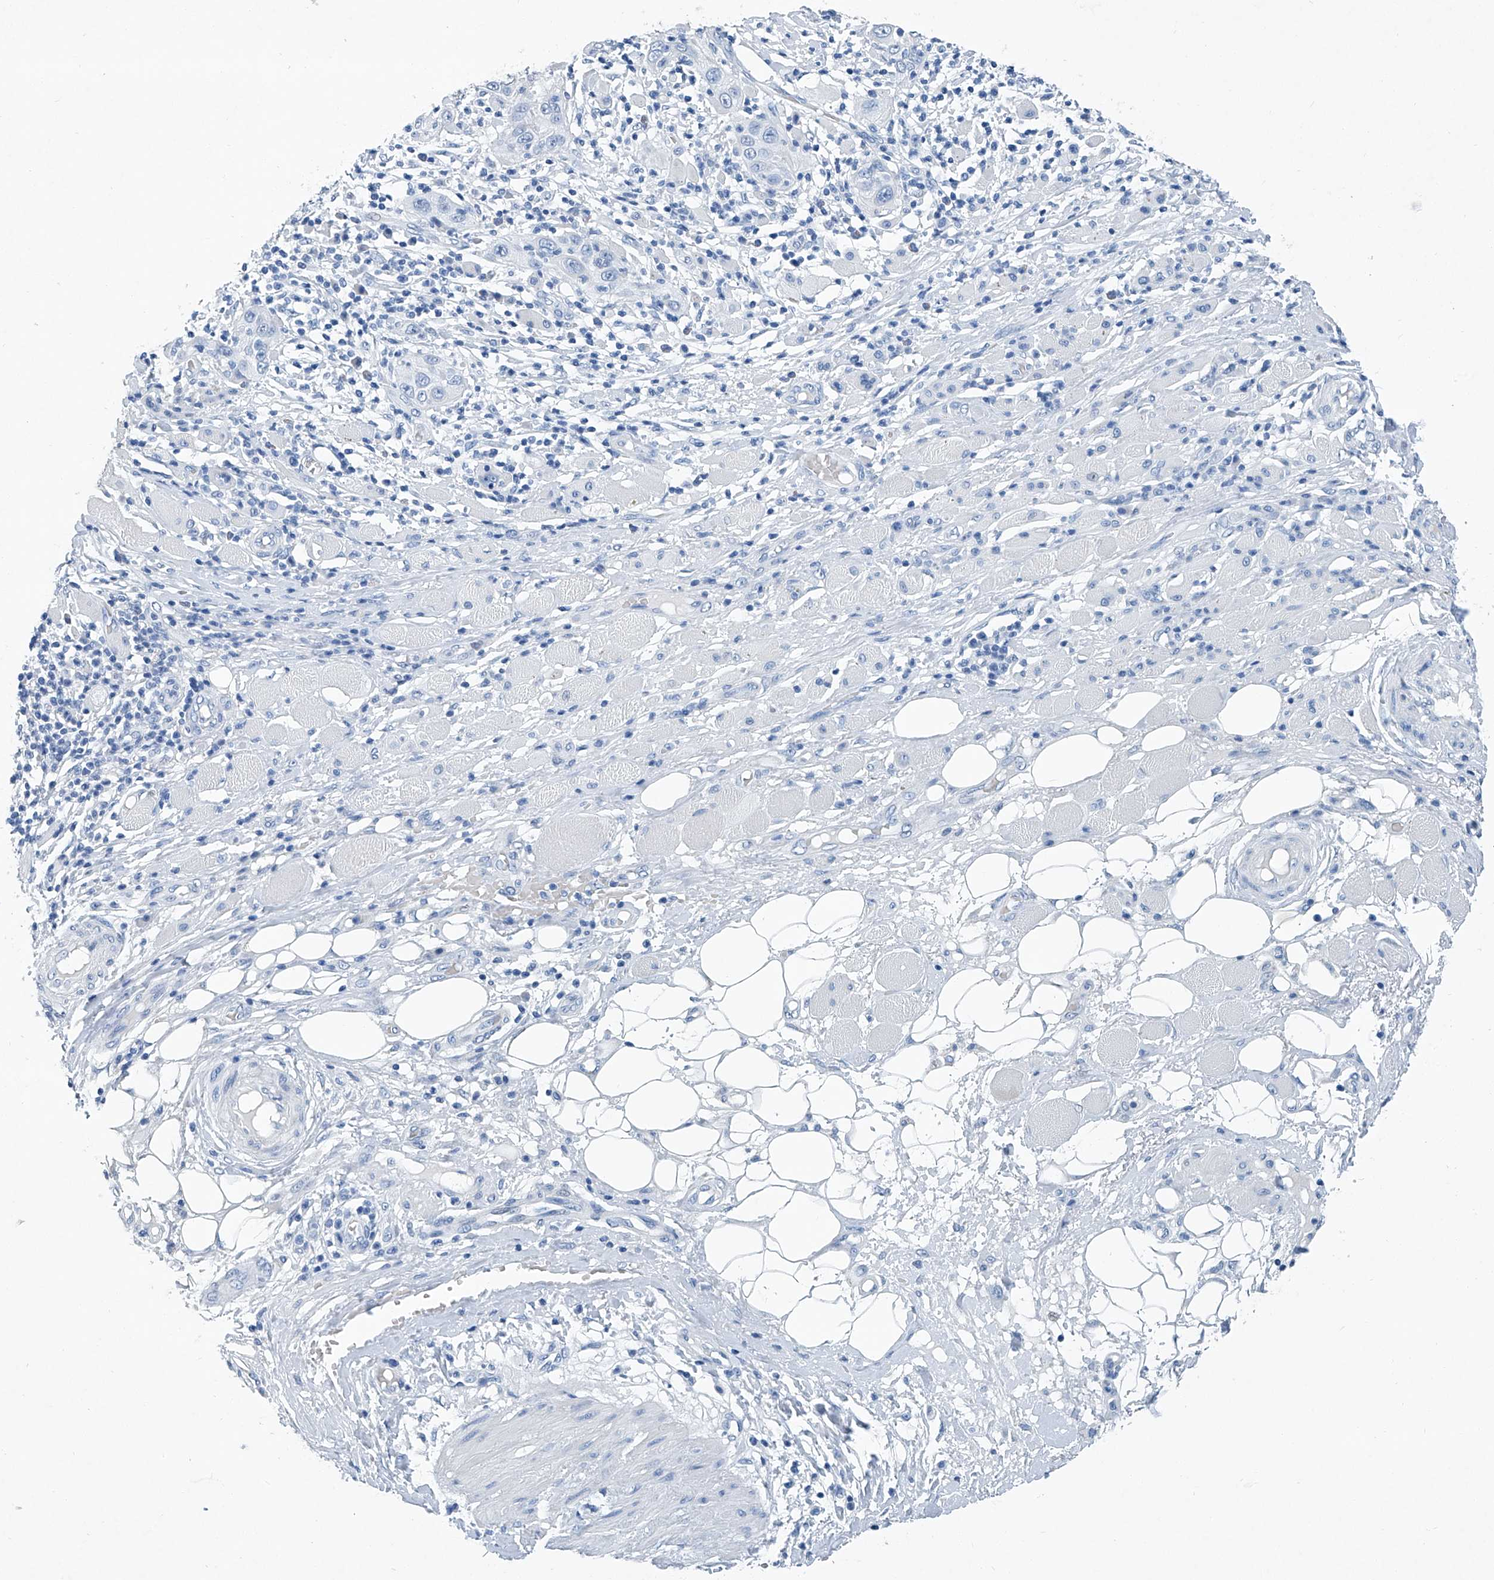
{"staining": {"intensity": "negative", "quantity": "none", "location": "none"}, "tissue": "skin cancer", "cell_type": "Tumor cells", "image_type": "cancer", "snomed": [{"axis": "morphology", "description": "Squamous cell carcinoma, NOS"}, {"axis": "topography", "description": "Skin"}], "caption": "An immunohistochemistry image of skin squamous cell carcinoma is shown. There is no staining in tumor cells of skin squamous cell carcinoma.", "gene": "CYP2A7", "patient": {"sex": "female", "age": 88}}